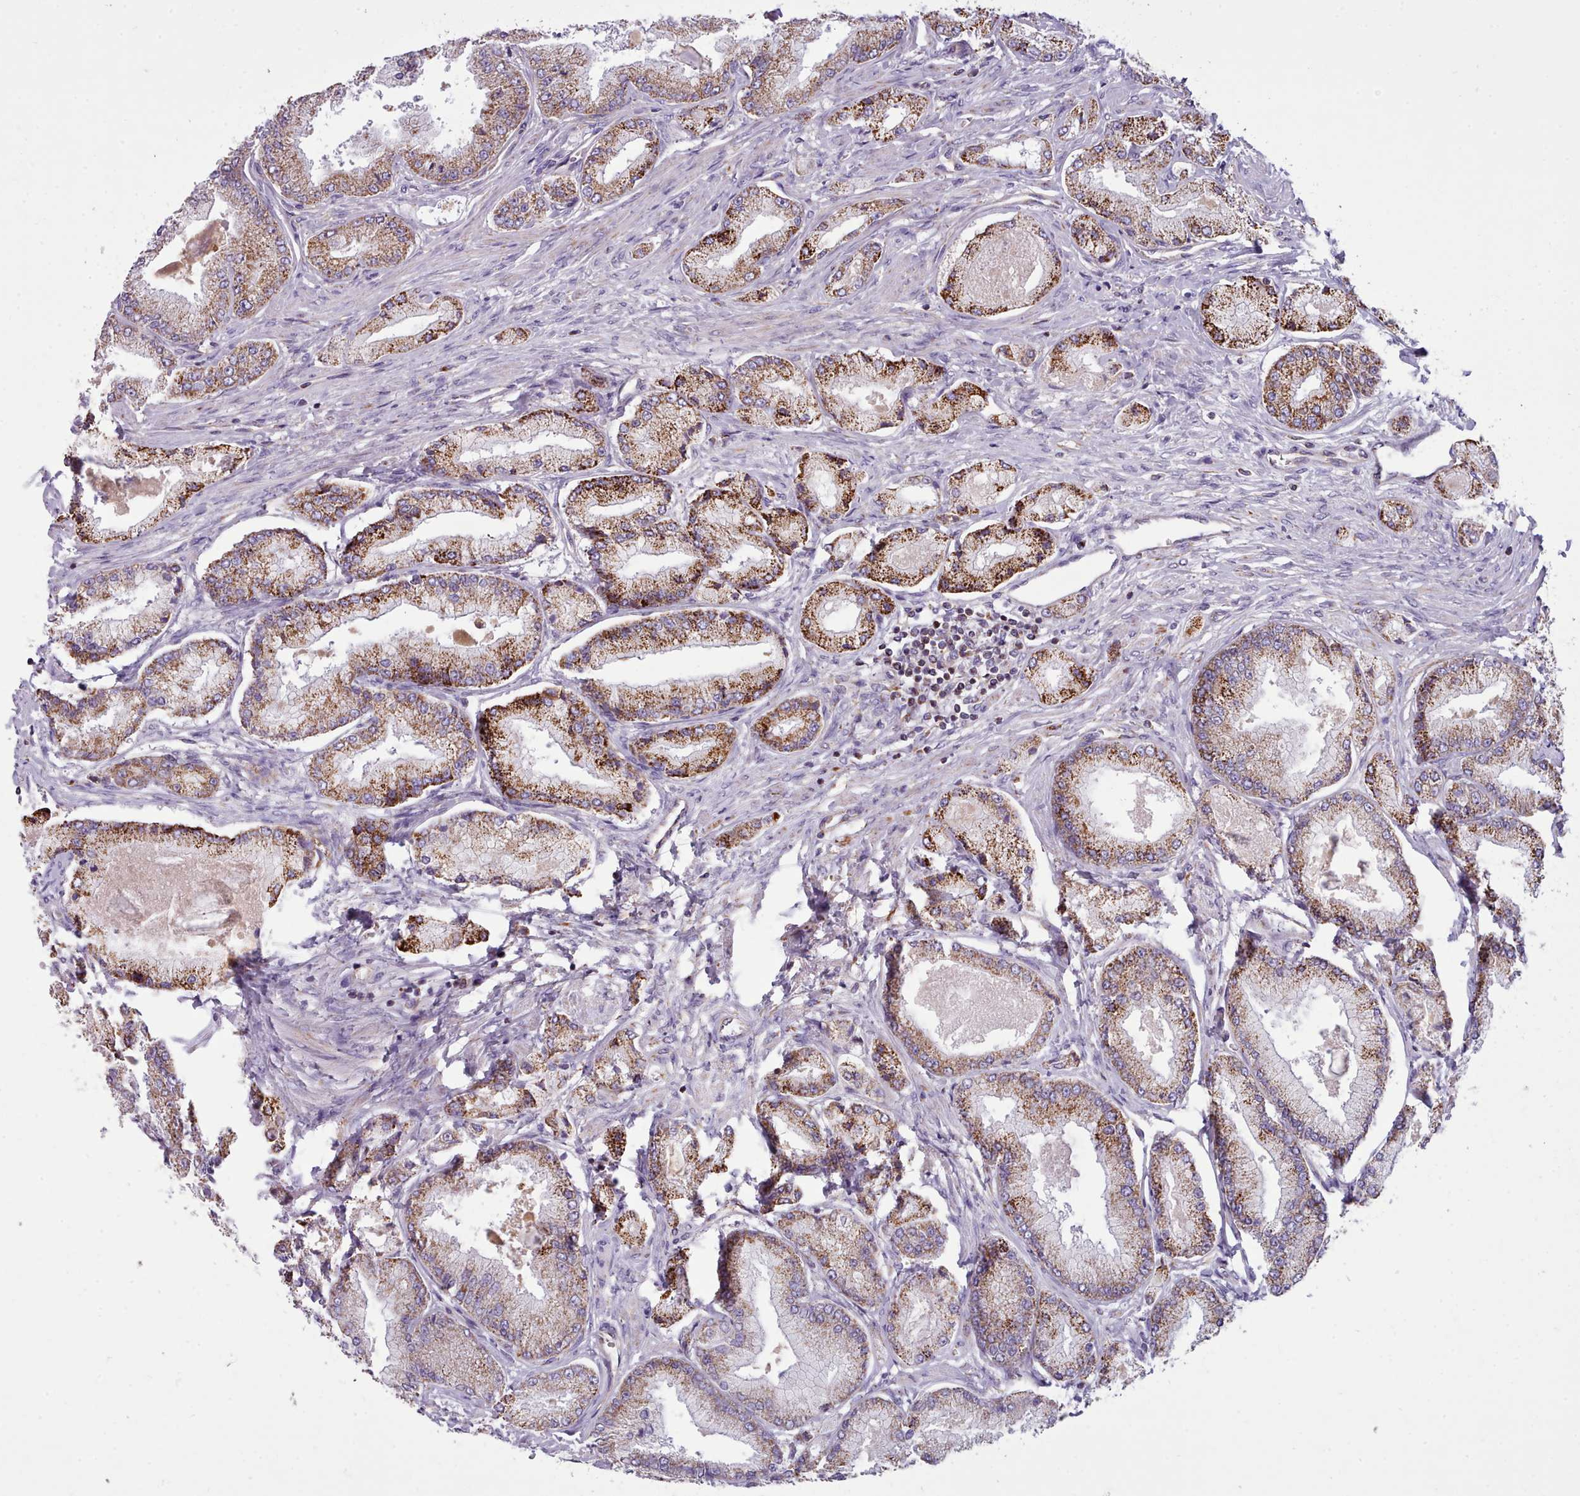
{"staining": {"intensity": "moderate", "quantity": ">75%", "location": "cytoplasmic/membranous"}, "tissue": "prostate cancer", "cell_type": "Tumor cells", "image_type": "cancer", "snomed": [{"axis": "morphology", "description": "Adenocarcinoma, Low grade"}, {"axis": "topography", "description": "Prostate"}], "caption": "Approximately >75% of tumor cells in prostate cancer (adenocarcinoma (low-grade)) demonstrate moderate cytoplasmic/membranous protein staining as visualized by brown immunohistochemical staining.", "gene": "SRP54", "patient": {"sex": "male", "age": 74}}